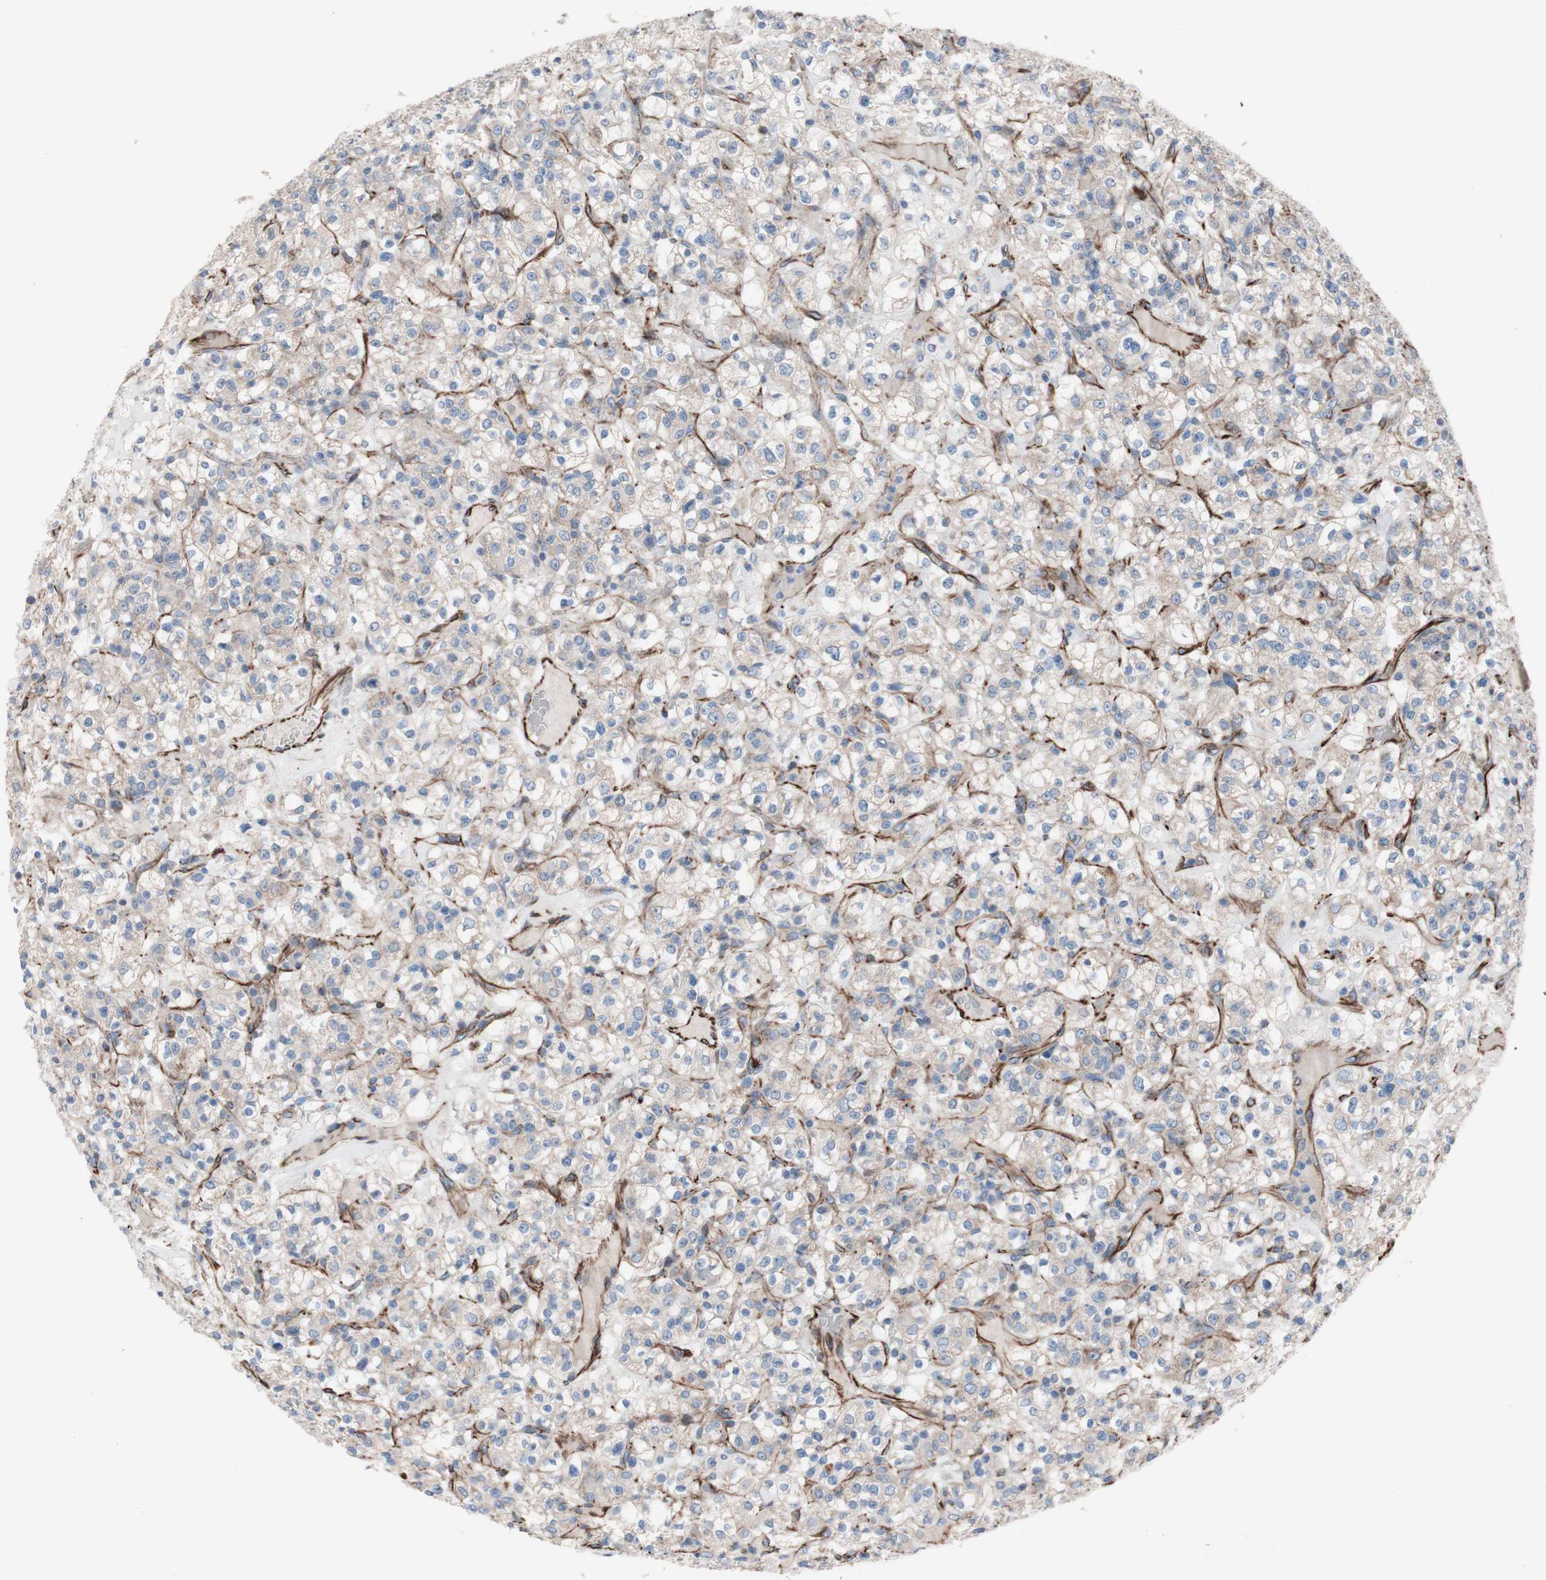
{"staining": {"intensity": "weak", "quantity": "25%-75%", "location": "cytoplasmic/membranous"}, "tissue": "renal cancer", "cell_type": "Tumor cells", "image_type": "cancer", "snomed": [{"axis": "morphology", "description": "Normal tissue, NOS"}, {"axis": "morphology", "description": "Adenocarcinoma, NOS"}, {"axis": "topography", "description": "Kidney"}], "caption": "Human renal cancer (adenocarcinoma) stained with a protein marker reveals weak staining in tumor cells.", "gene": "AGPAT5", "patient": {"sex": "female", "age": 72}}